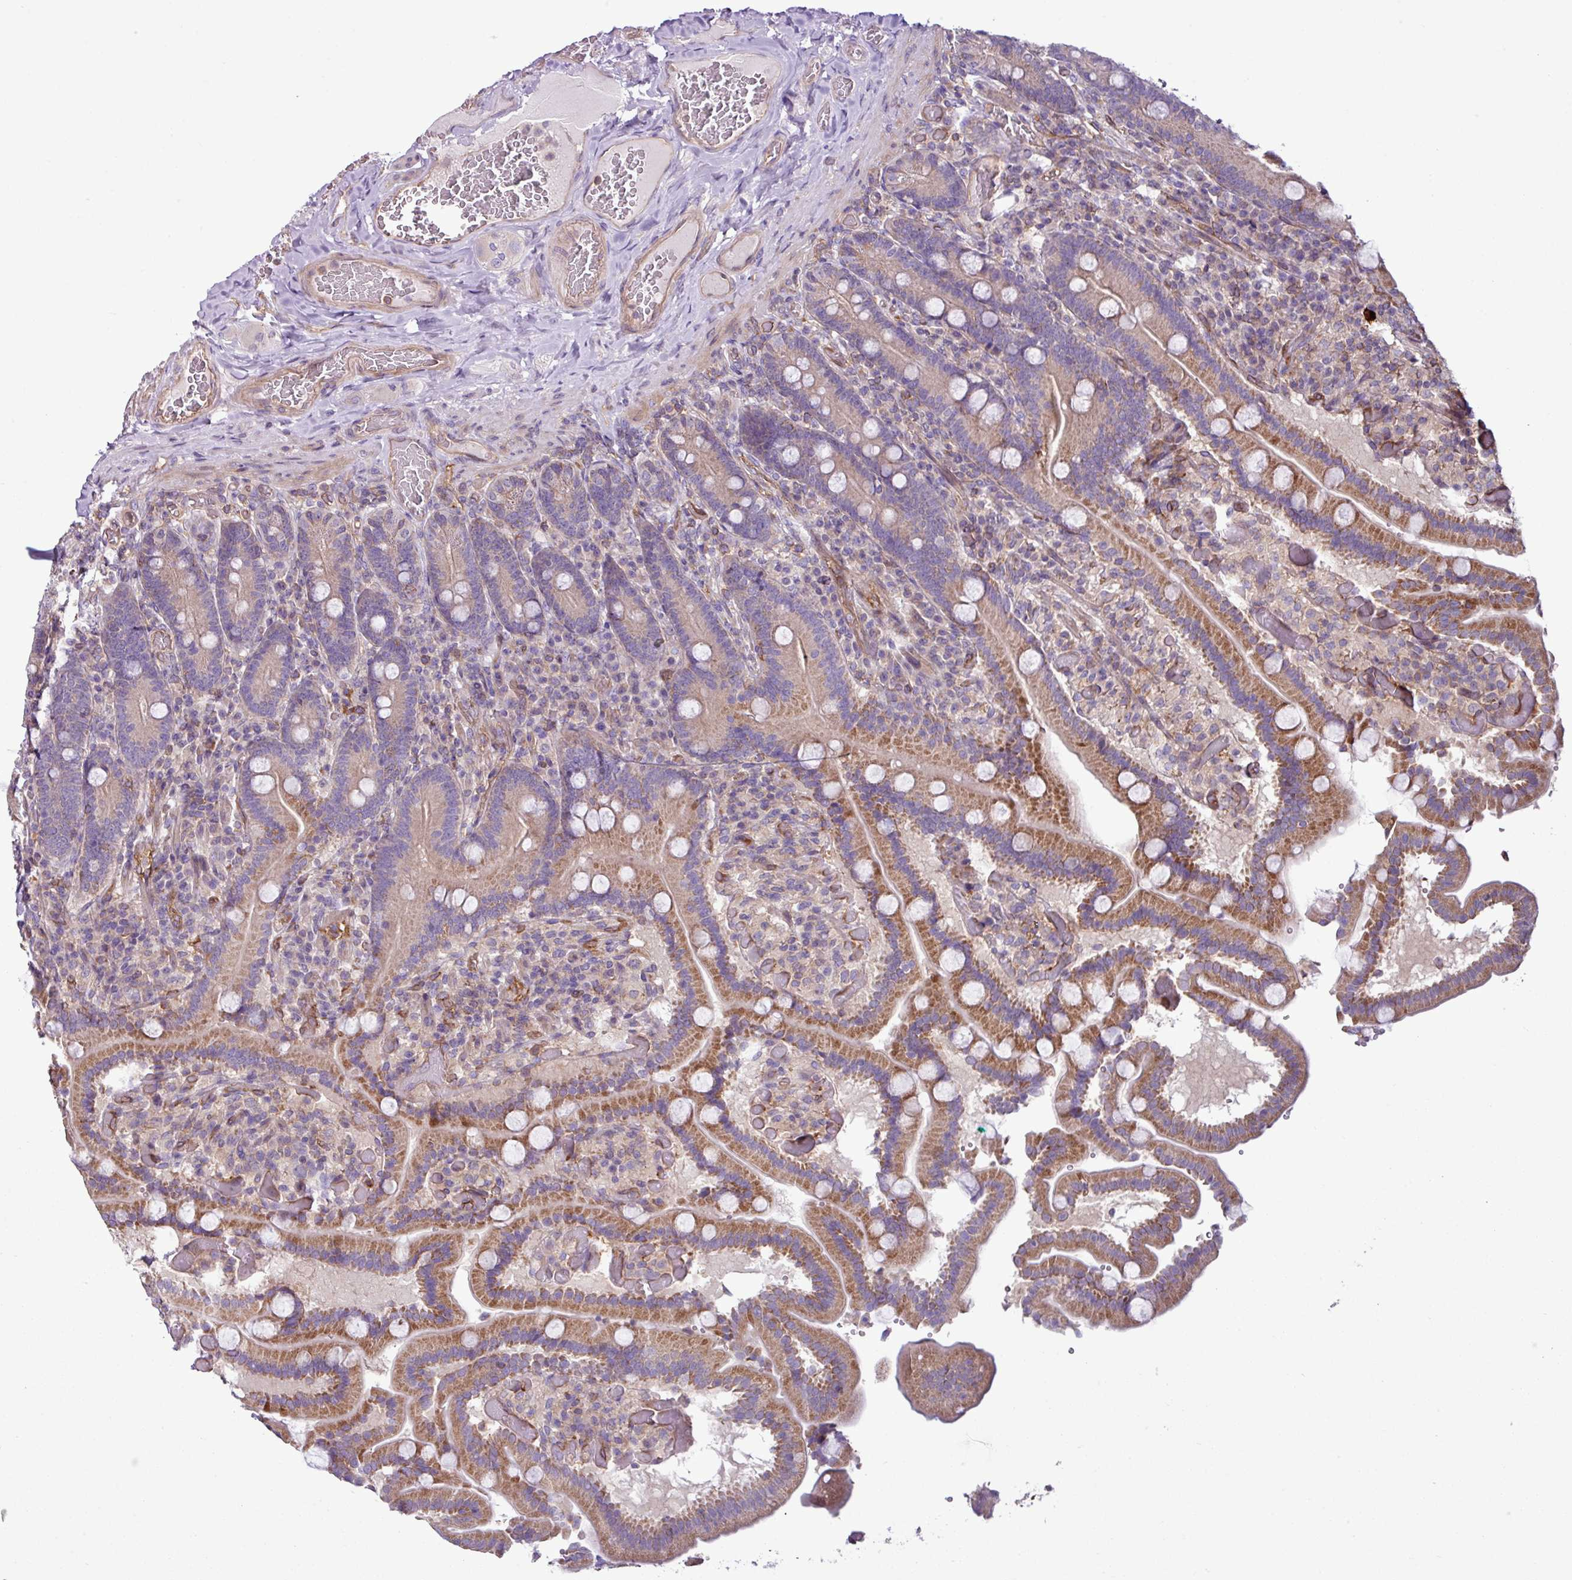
{"staining": {"intensity": "moderate", "quantity": "25%-75%", "location": "cytoplasmic/membranous"}, "tissue": "duodenum", "cell_type": "Glandular cells", "image_type": "normal", "snomed": [{"axis": "morphology", "description": "Normal tissue, NOS"}, {"axis": "topography", "description": "Duodenum"}], "caption": "Immunohistochemistry (IHC) of benign duodenum shows medium levels of moderate cytoplasmic/membranous staining in approximately 25%-75% of glandular cells. The protein is stained brown, and the nuclei are stained in blue (DAB IHC with brightfield microscopy, high magnification).", "gene": "ZNF106", "patient": {"sex": "female", "age": 62}}